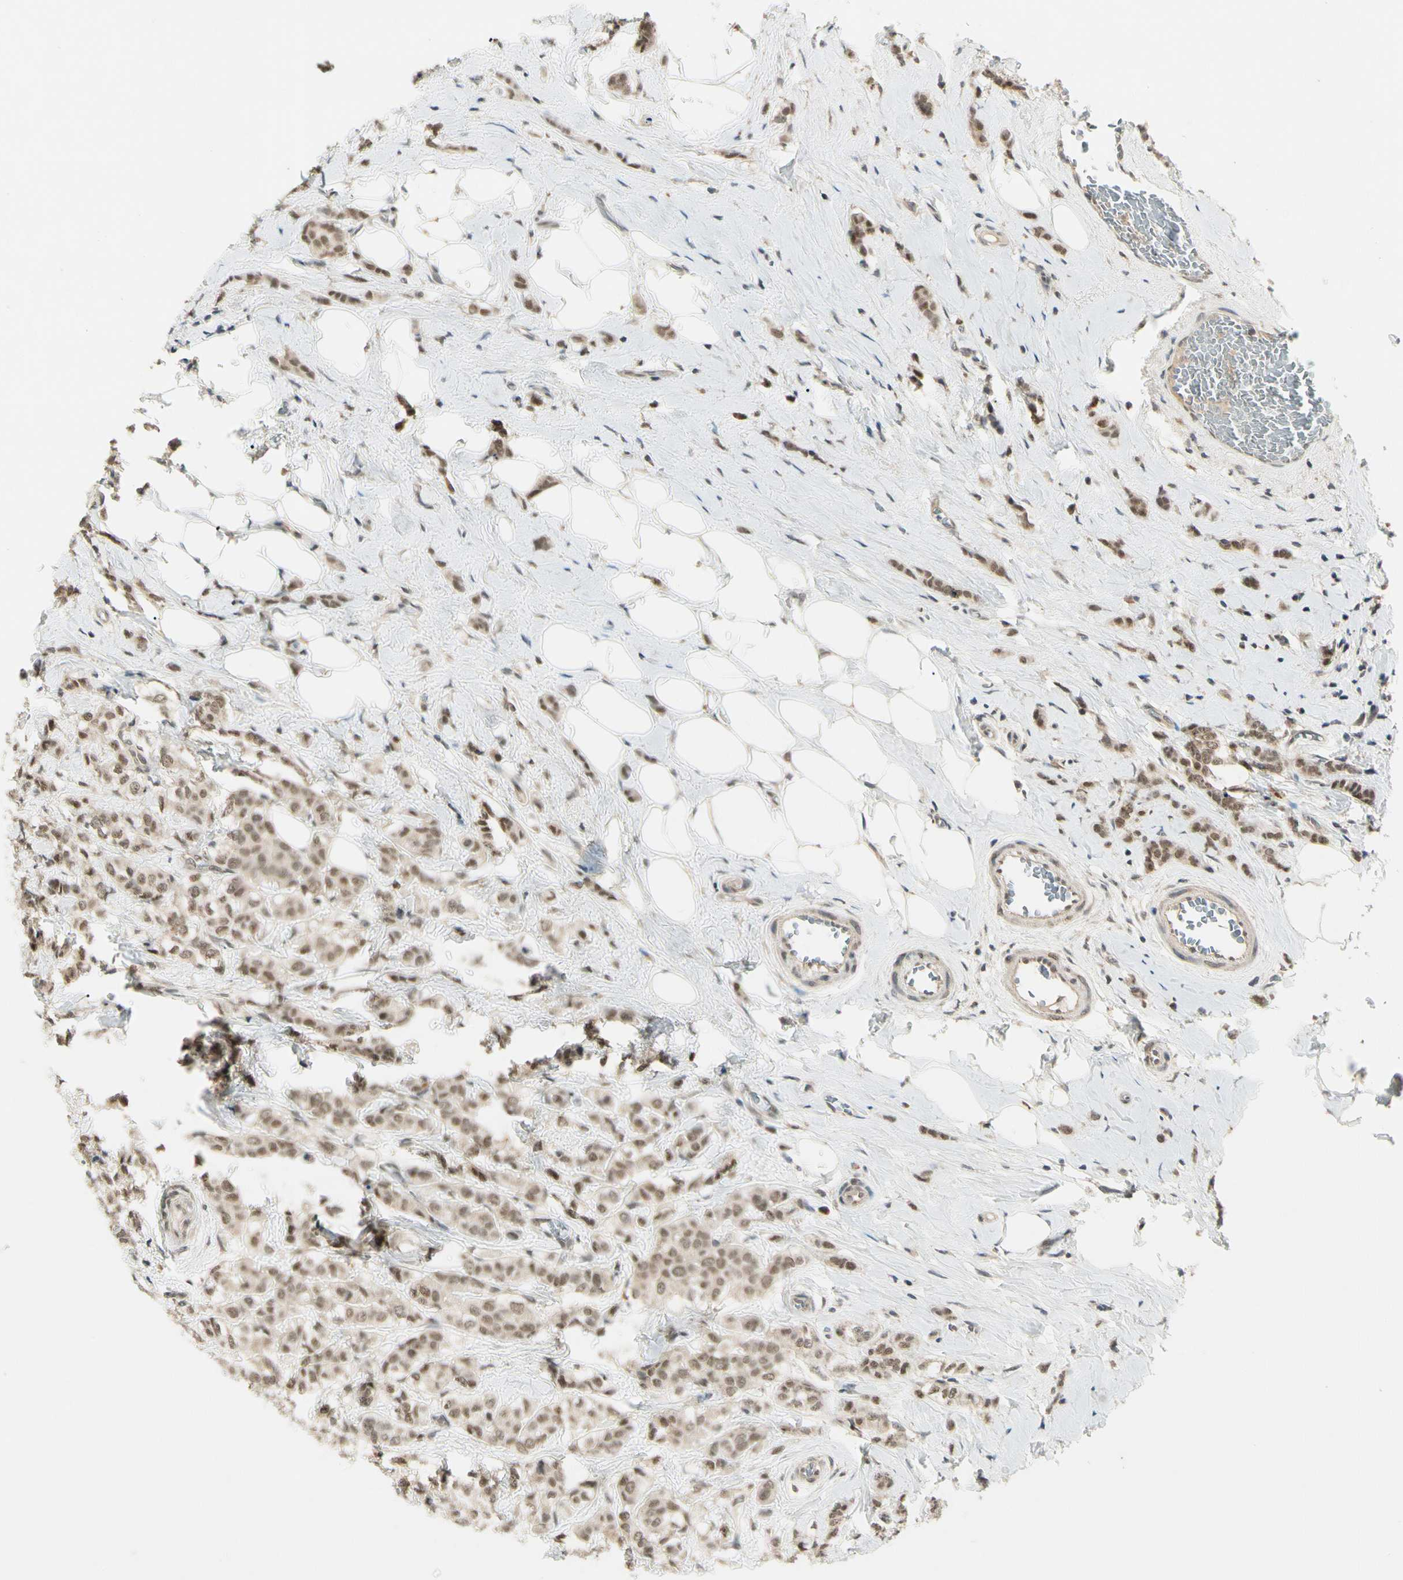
{"staining": {"intensity": "weak", "quantity": ">75%", "location": "cytoplasmic/membranous,nuclear"}, "tissue": "breast cancer", "cell_type": "Tumor cells", "image_type": "cancer", "snomed": [{"axis": "morphology", "description": "Lobular carcinoma"}, {"axis": "topography", "description": "Breast"}], "caption": "High-power microscopy captured an IHC histopathology image of breast cancer (lobular carcinoma), revealing weak cytoplasmic/membranous and nuclear expression in approximately >75% of tumor cells. The staining was performed using DAB (3,3'-diaminobenzidine), with brown indicating positive protein expression. Nuclei are stained blue with hematoxylin.", "gene": "ZSCAN12", "patient": {"sex": "female", "age": 60}}